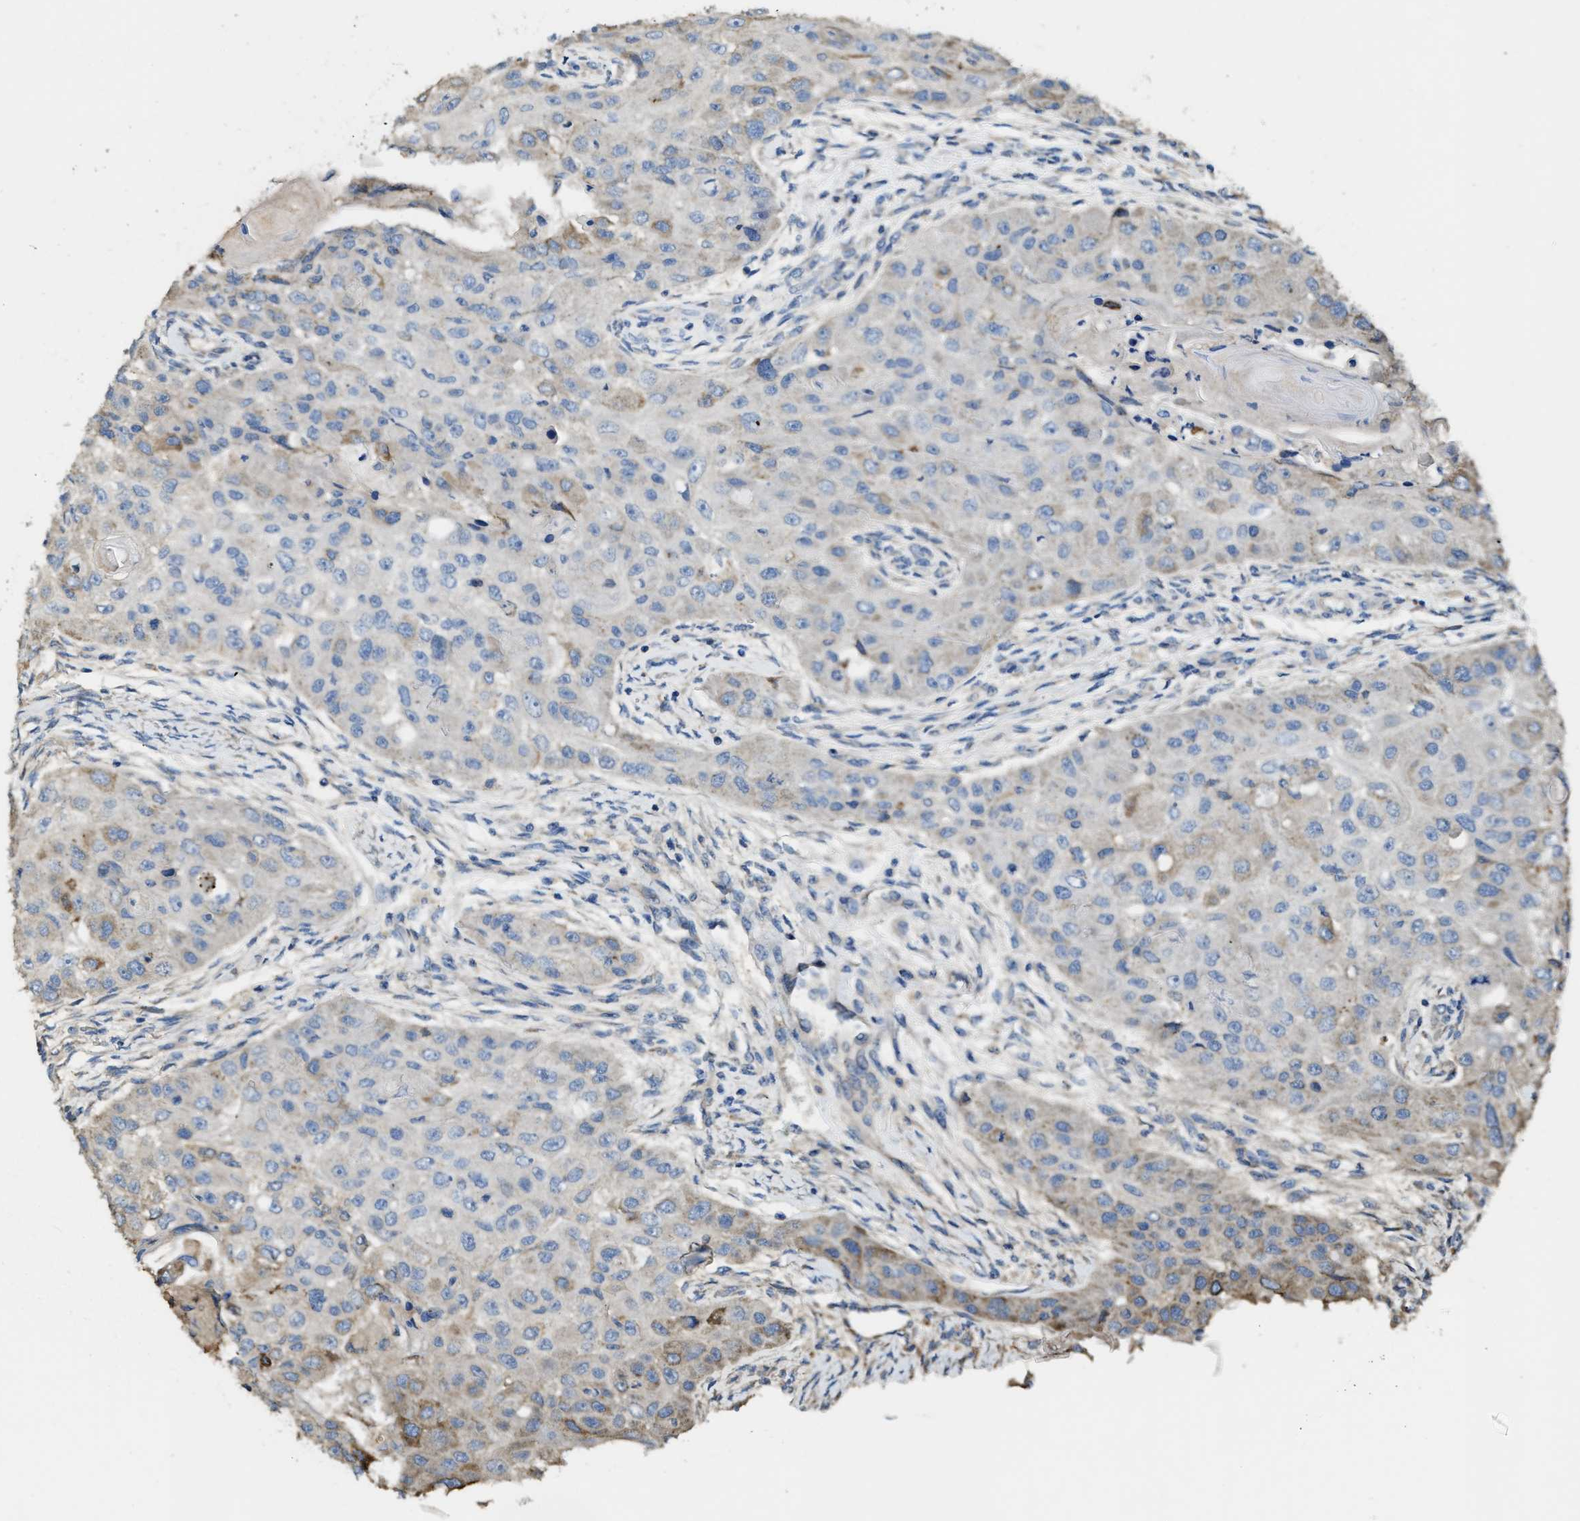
{"staining": {"intensity": "moderate", "quantity": "<25%", "location": "cytoplasmic/membranous"}, "tissue": "head and neck cancer", "cell_type": "Tumor cells", "image_type": "cancer", "snomed": [{"axis": "morphology", "description": "Normal tissue, NOS"}, {"axis": "morphology", "description": "Squamous cell carcinoma, NOS"}, {"axis": "topography", "description": "Skeletal muscle"}, {"axis": "topography", "description": "Head-Neck"}], "caption": "Immunohistochemical staining of squamous cell carcinoma (head and neck) displays low levels of moderate cytoplasmic/membranous protein expression in about <25% of tumor cells.", "gene": "RIPK2", "patient": {"sex": "male", "age": 51}}